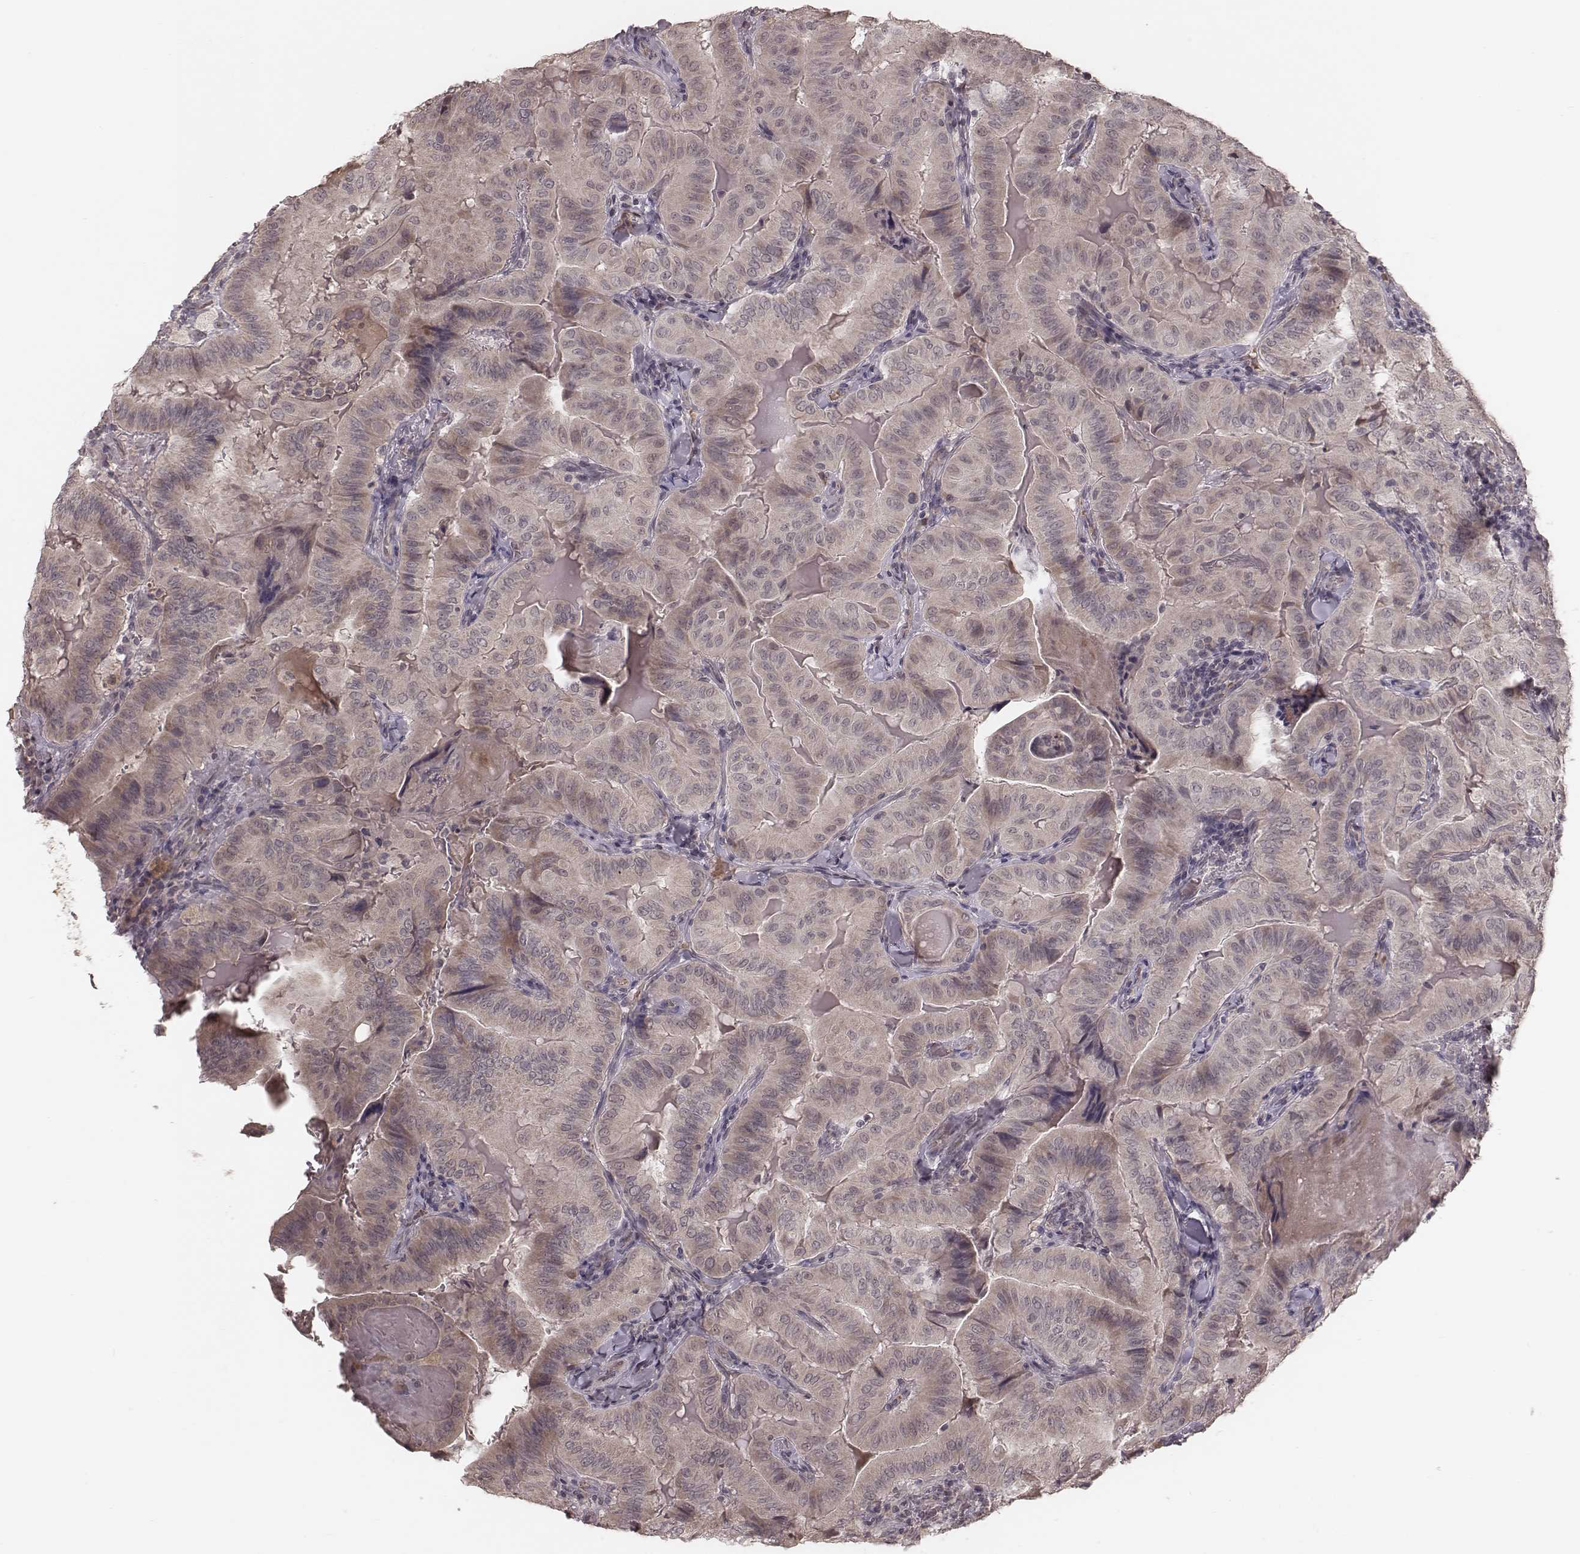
{"staining": {"intensity": "weak", "quantity": "<25%", "location": "cytoplasmic/membranous"}, "tissue": "thyroid cancer", "cell_type": "Tumor cells", "image_type": "cancer", "snomed": [{"axis": "morphology", "description": "Papillary adenocarcinoma, NOS"}, {"axis": "topography", "description": "Thyroid gland"}], "caption": "This is a histopathology image of immunohistochemistry (IHC) staining of thyroid papillary adenocarcinoma, which shows no expression in tumor cells.", "gene": "IL5", "patient": {"sex": "female", "age": 68}}